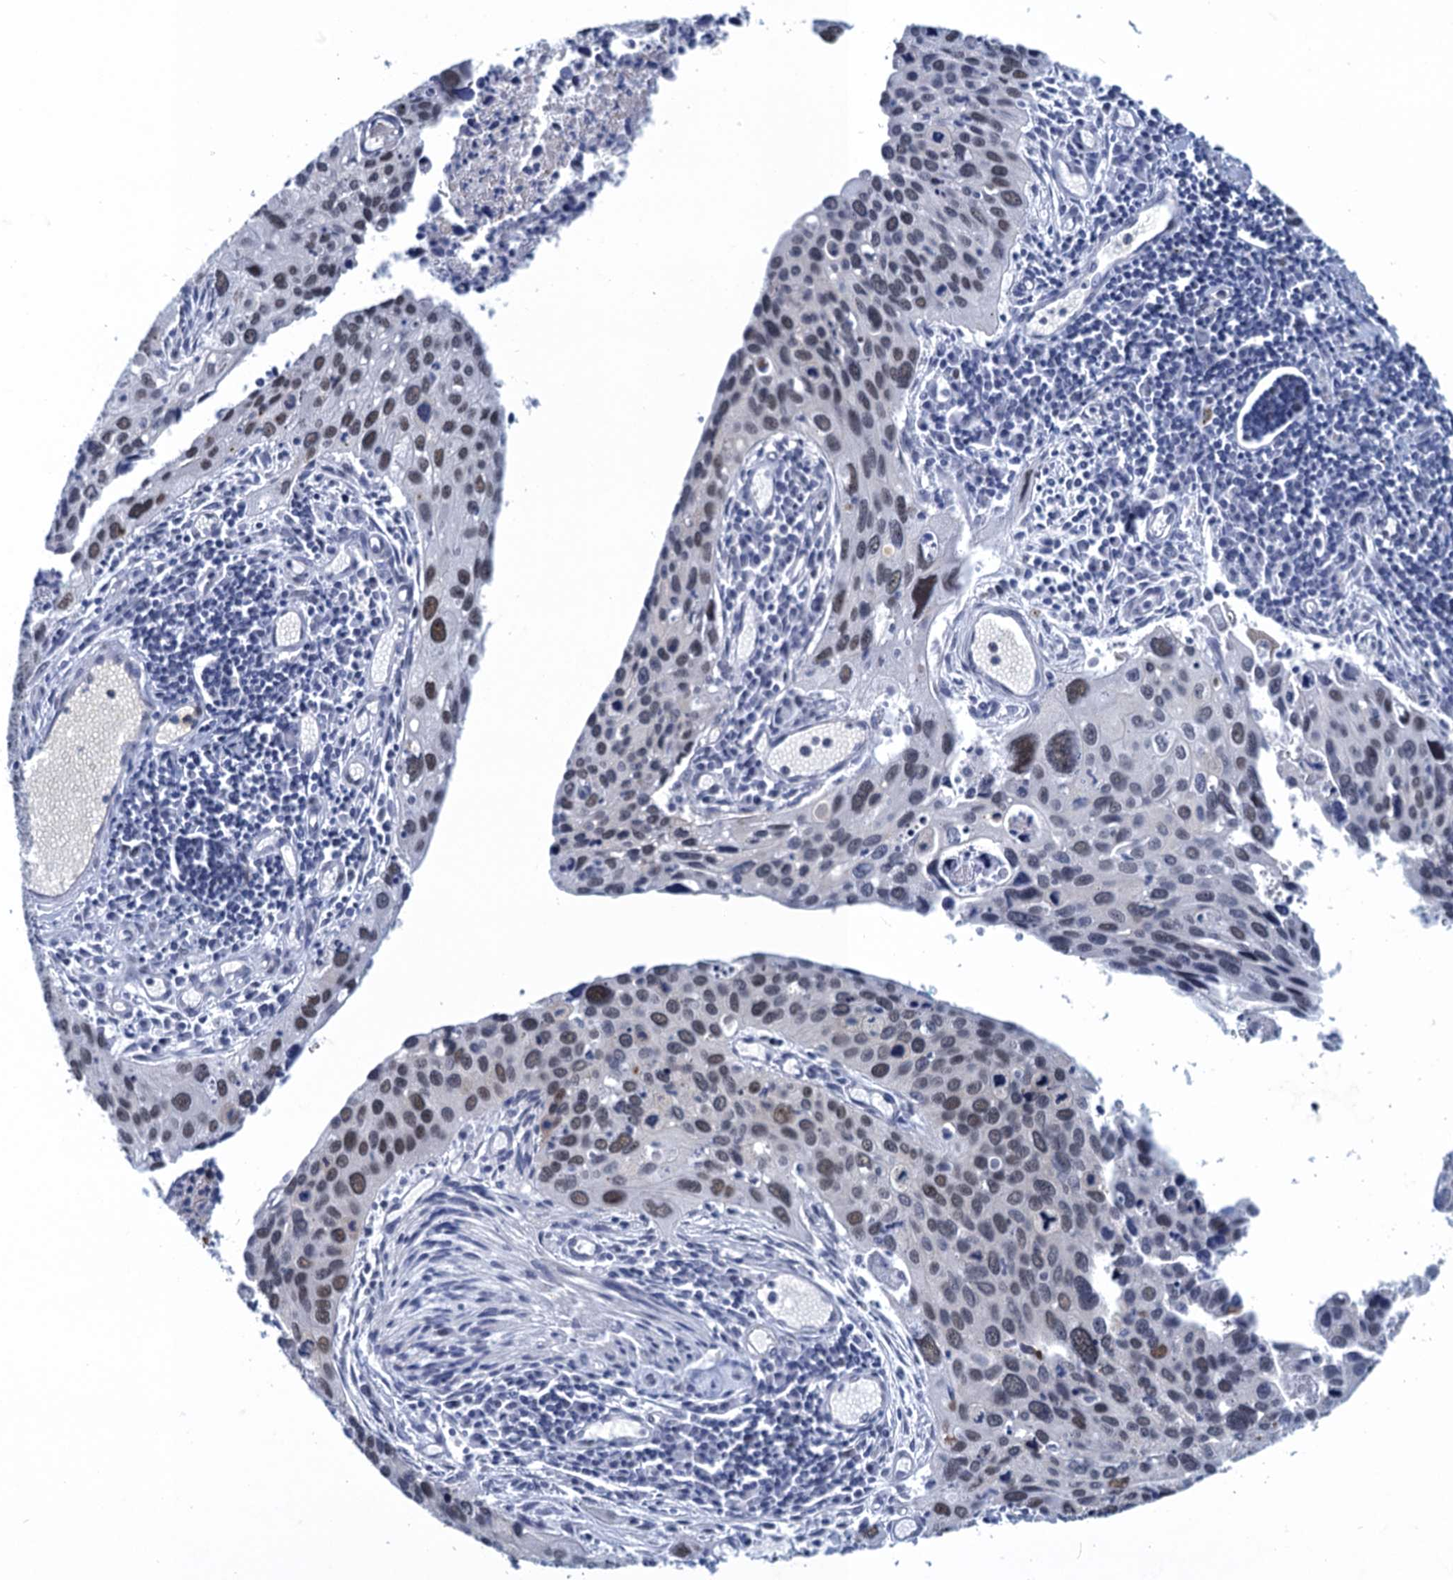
{"staining": {"intensity": "weak", "quantity": "<25%", "location": "nuclear"}, "tissue": "cervical cancer", "cell_type": "Tumor cells", "image_type": "cancer", "snomed": [{"axis": "morphology", "description": "Squamous cell carcinoma, NOS"}, {"axis": "topography", "description": "Cervix"}], "caption": "Tumor cells are negative for brown protein staining in cervical squamous cell carcinoma.", "gene": "GINS3", "patient": {"sex": "female", "age": 55}}